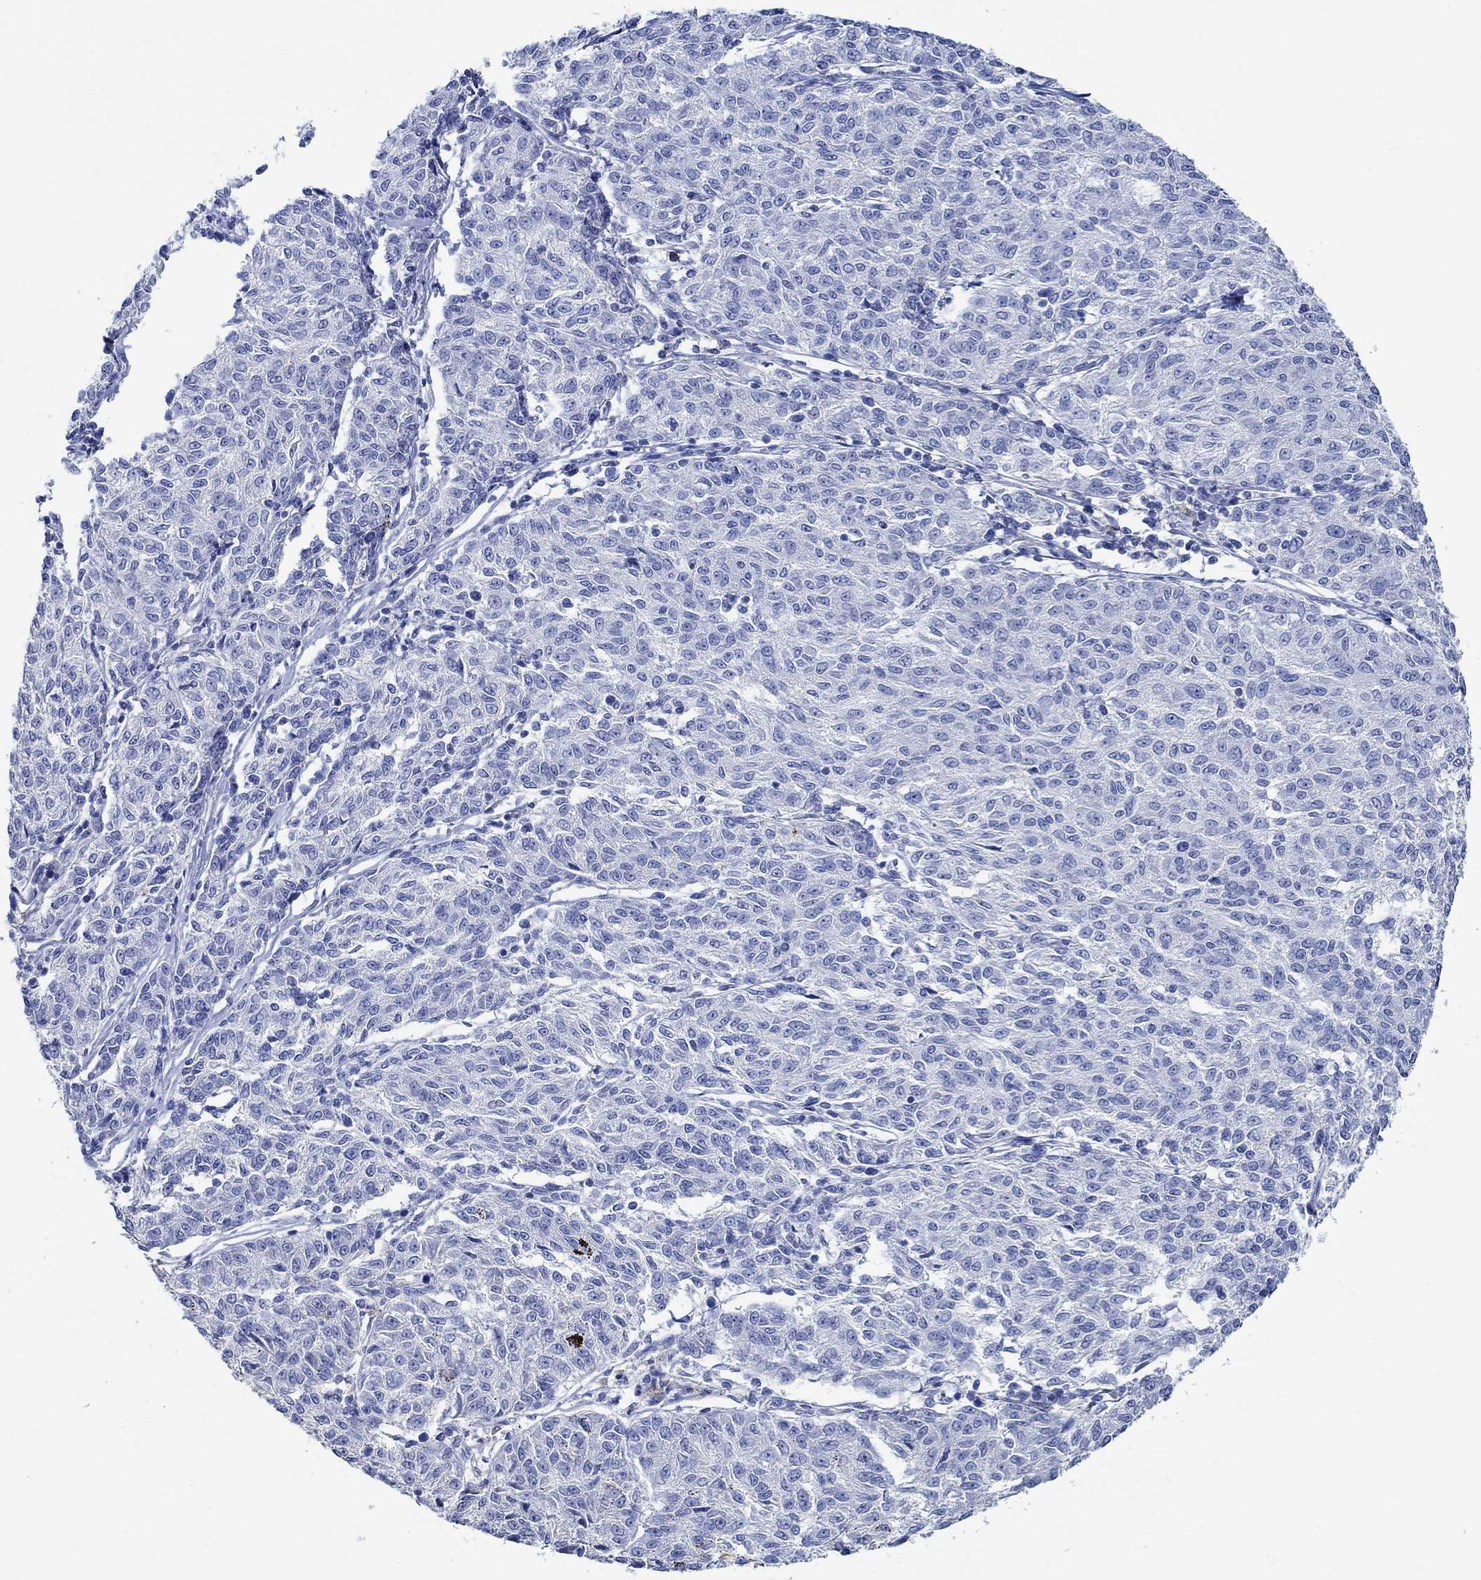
{"staining": {"intensity": "negative", "quantity": "none", "location": "none"}, "tissue": "melanoma", "cell_type": "Tumor cells", "image_type": "cancer", "snomed": [{"axis": "morphology", "description": "Malignant melanoma, NOS"}, {"axis": "topography", "description": "Skin"}], "caption": "Immunohistochemistry image of neoplastic tissue: human melanoma stained with DAB demonstrates no significant protein staining in tumor cells.", "gene": "PPP1R17", "patient": {"sex": "female", "age": 72}}